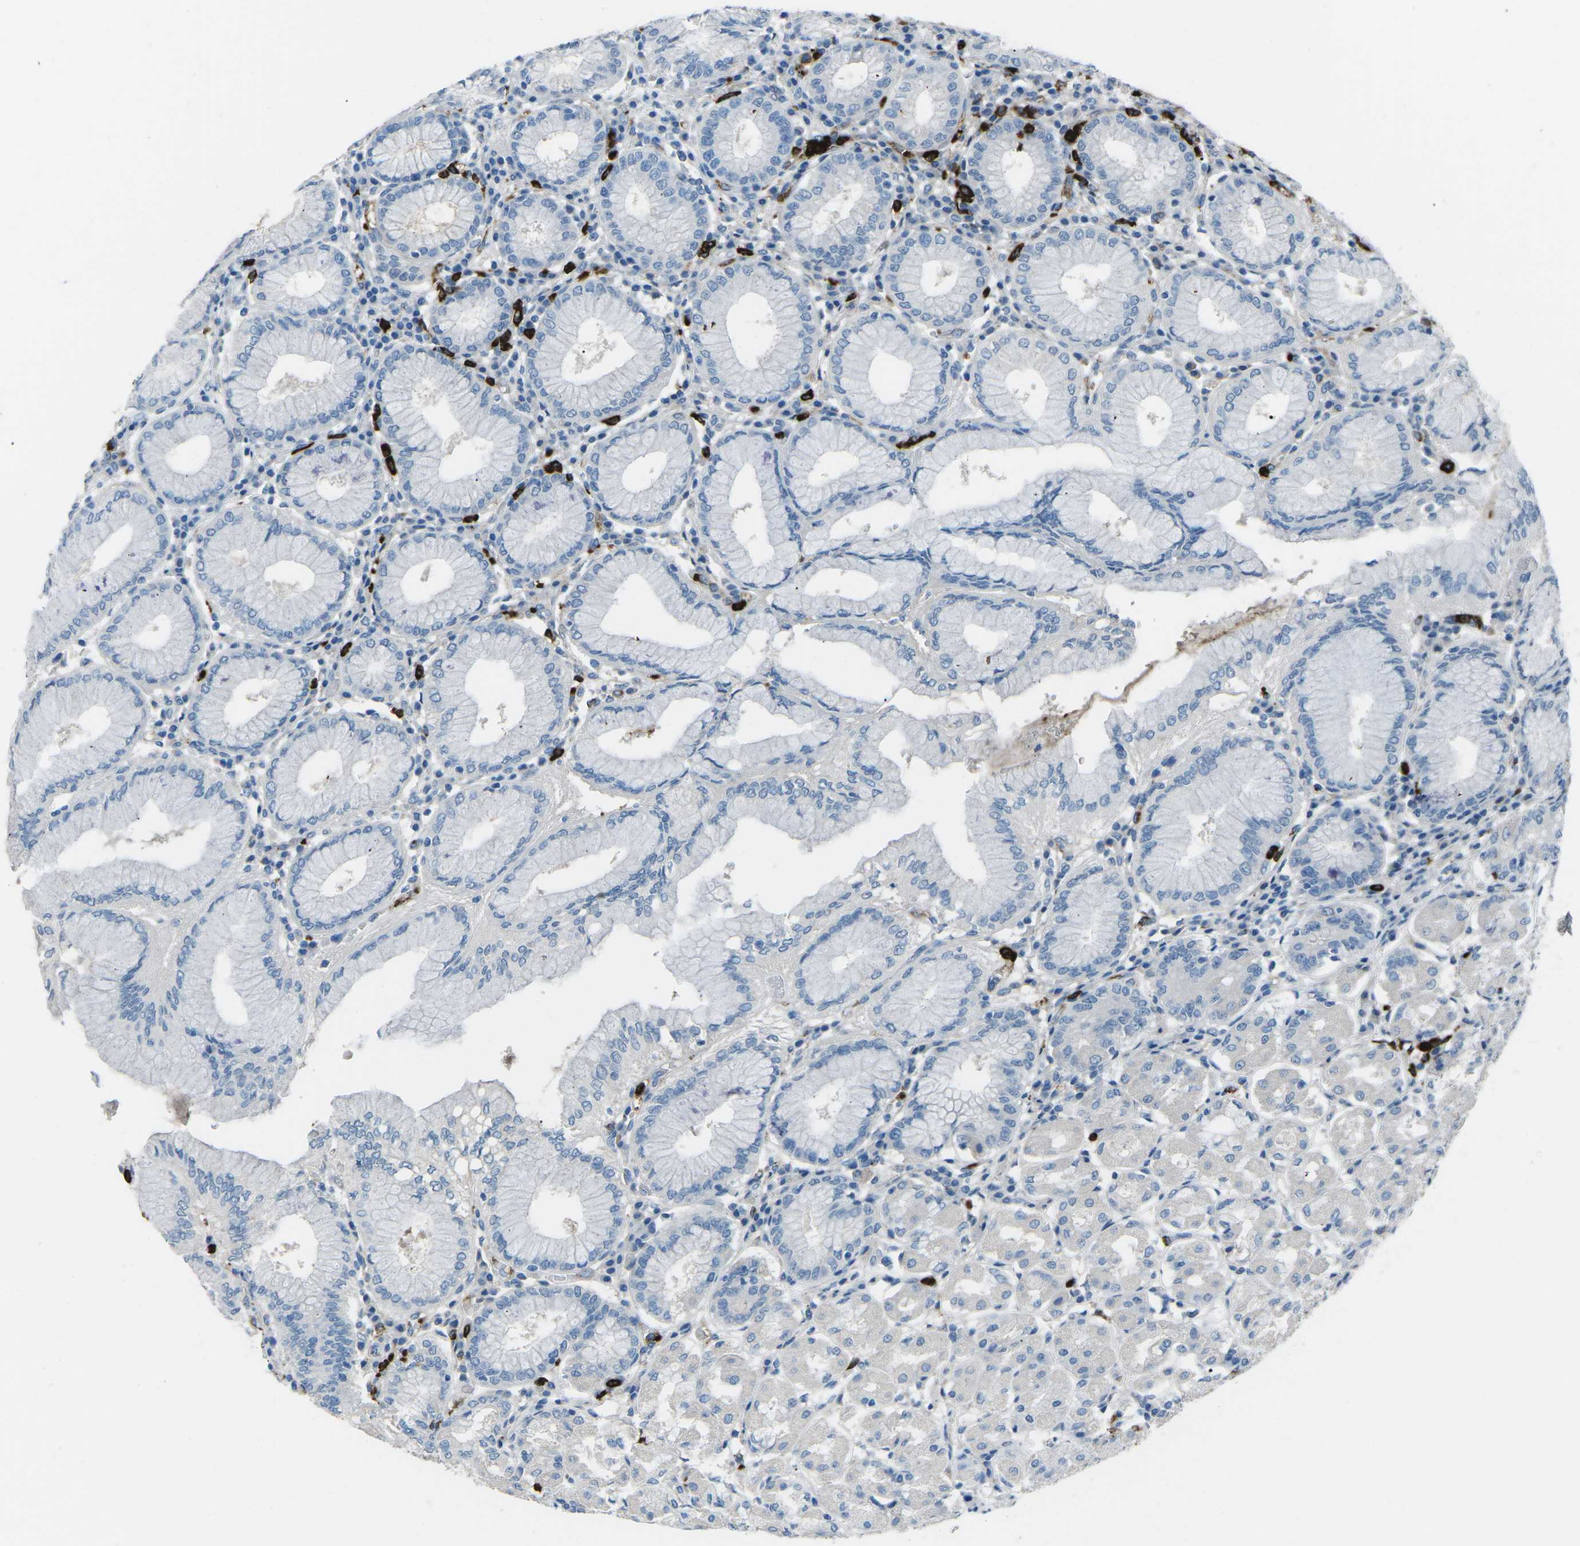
{"staining": {"intensity": "negative", "quantity": "none", "location": "none"}, "tissue": "stomach", "cell_type": "Glandular cells", "image_type": "normal", "snomed": [{"axis": "morphology", "description": "Normal tissue, NOS"}, {"axis": "topography", "description": "Stomach"}, {"axis": "topography", "description": "Stomach, lower"}], "caption": "Human stomach stained for a protein using immunohistochemistry exhibits no positivity in glandular cells.", "gene": "FCN1", "patient": {"sex": "female", "age": 56}}